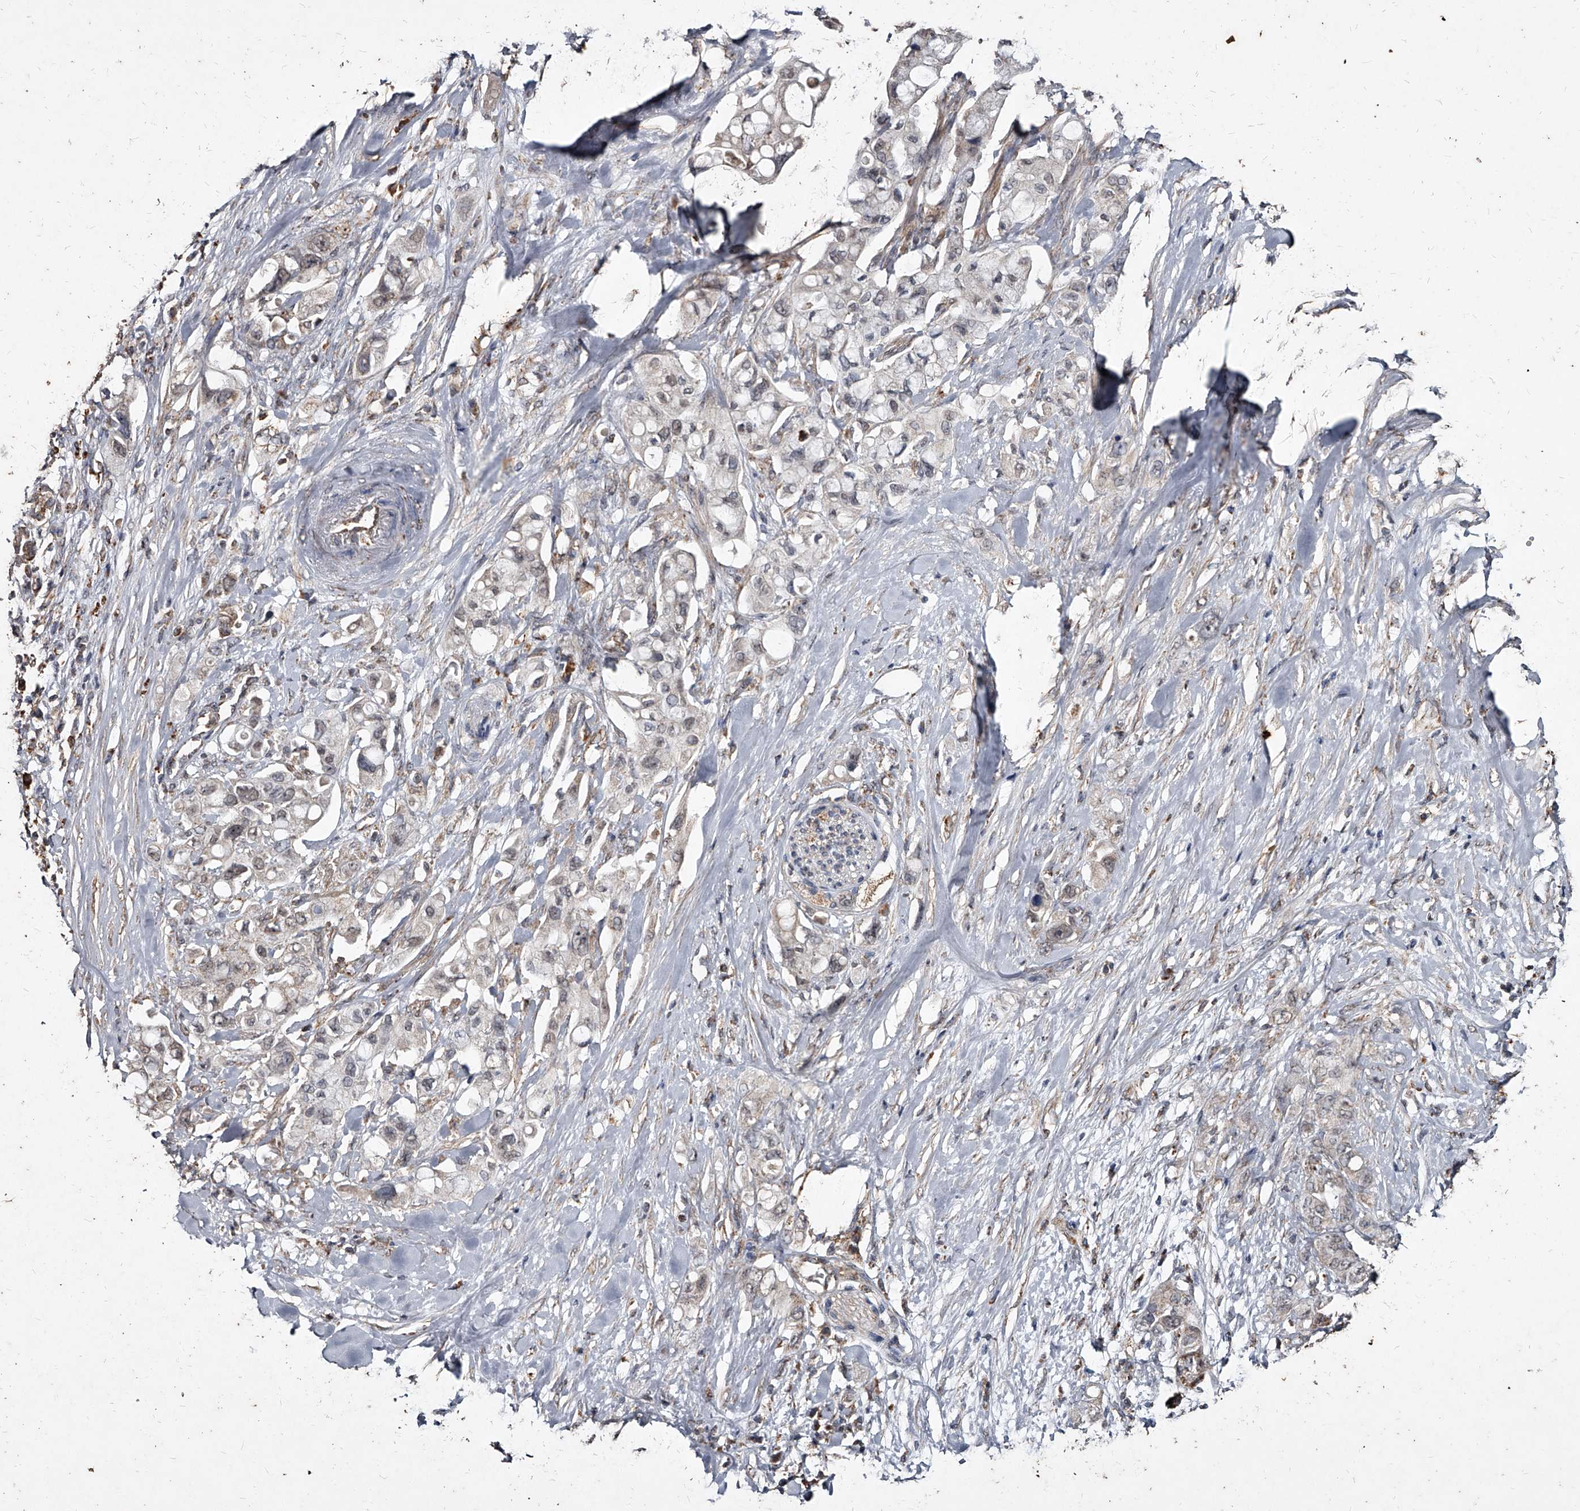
{"staining": {"intensity": "weak", "quantity": "<25%", "location": "nuclear"}, "tissue": "pancreatic cancer", "cell_type": "Tumor cells", "image_type": "cancer", "snomed": [{"axis": "morphology", "description": "Adenocarcinoma, NOS"}, {"axis": "topography", "description": "Pancreas"}], "caption": "Photomicrograph shows no significant protein positivity in tumor cells of pancreatic cancer. (DAB (3,3'-diaminobenzidine) immunohistochemistry (IHC), high magnification).", "gene": "GPR183", "patient": {"sex": "female", "age": 56}}